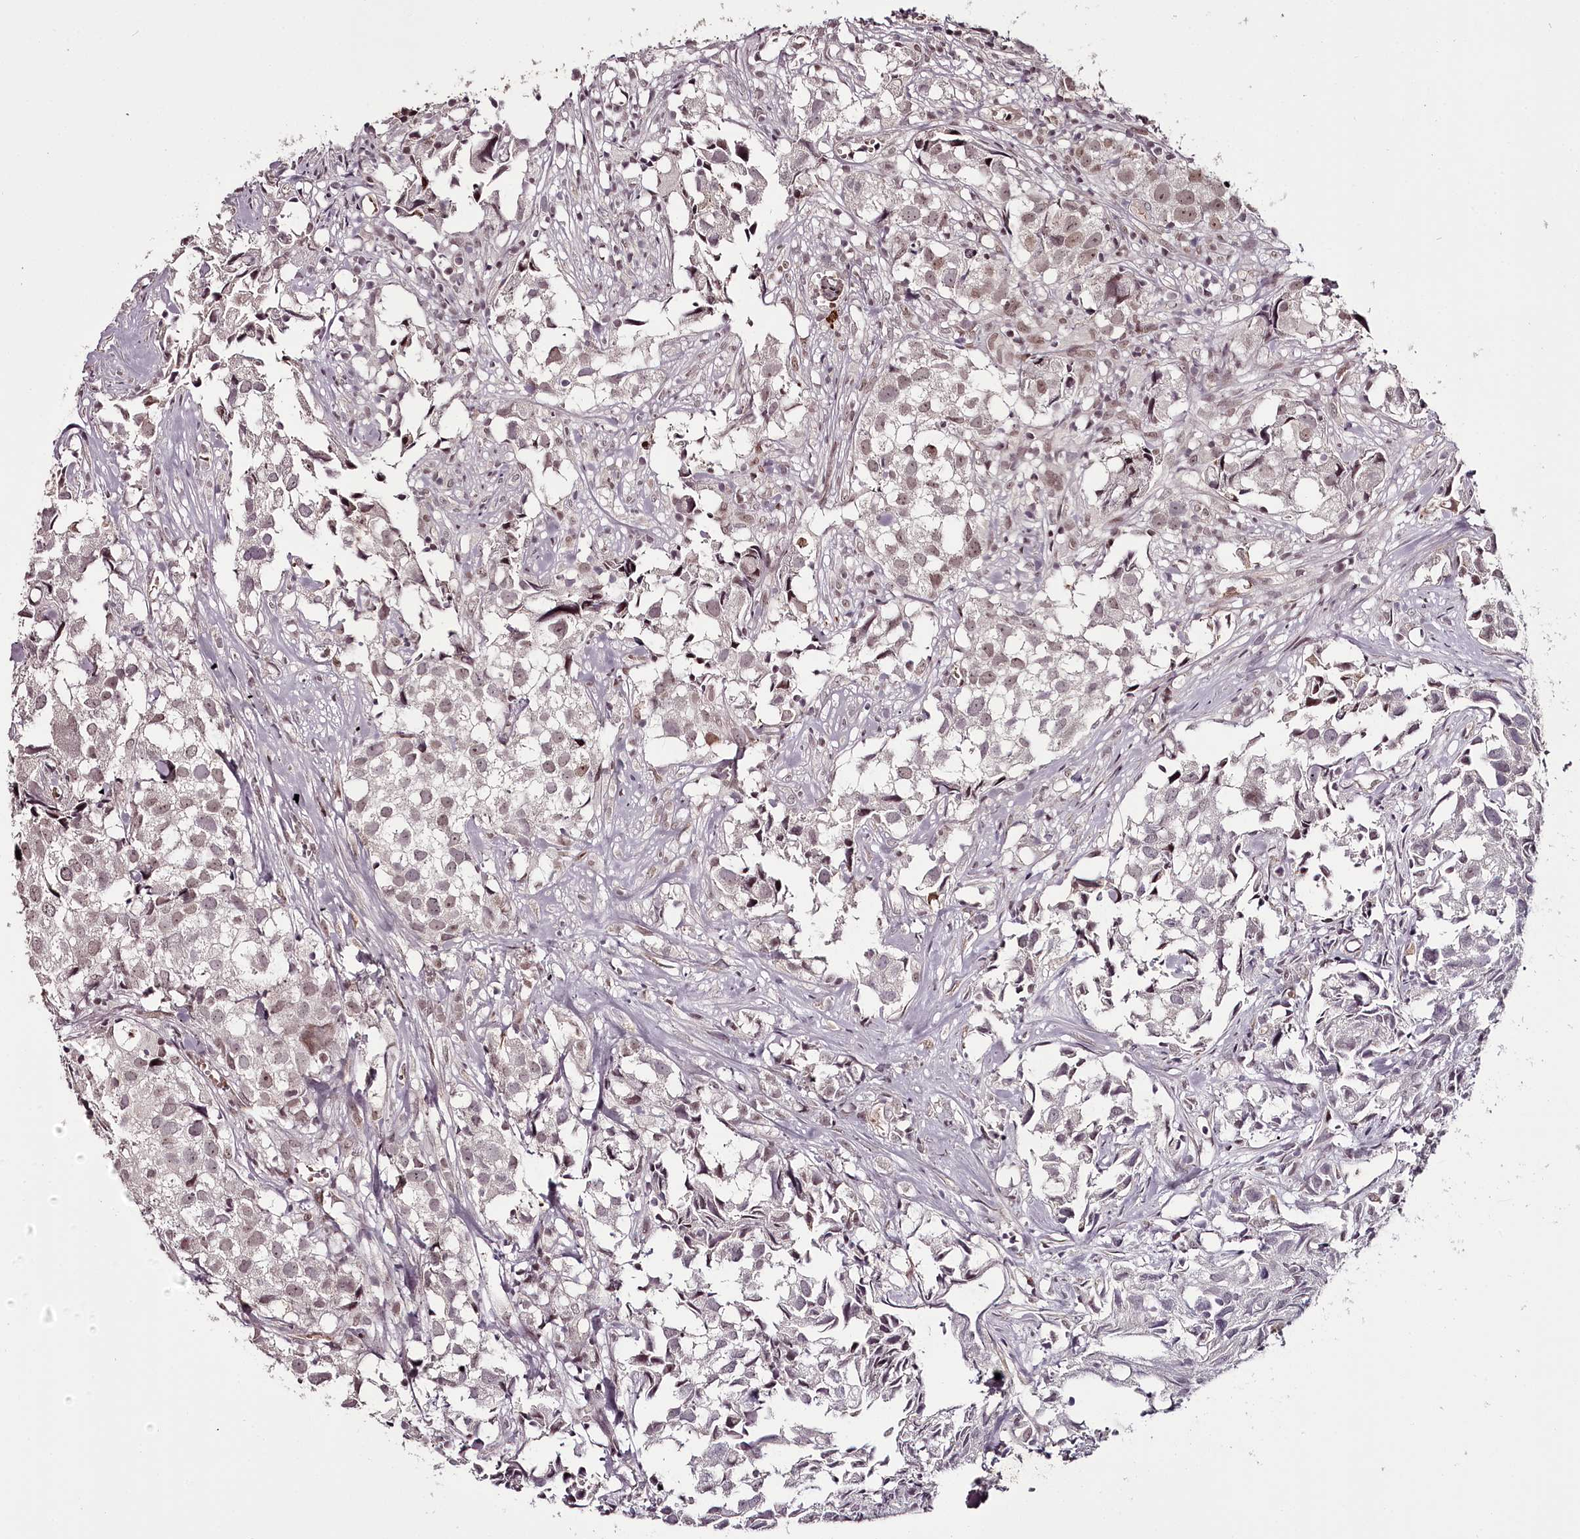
{"staining": {"intensity": "weak", "quantity": "25%-75%", "location": "nuclear"}, "tissue": "urothelial cancer", "cell_type": "Tumor cells", "image_type": "cancer", "snomed": [{"axis": "morphology", "description": "Urothelial carcinoma, High grade"}, {"axis": "topography", "description": "Urinary bladder"}], "caption": "High-power microscopy captured an immunohistochemistry photomicrograph of urothelial cancer, revealing weak nuclear expression in about 25%-75% of tumor cells.", "gene": "THYN1", "patient": {"sex": "female", "age": 75}}